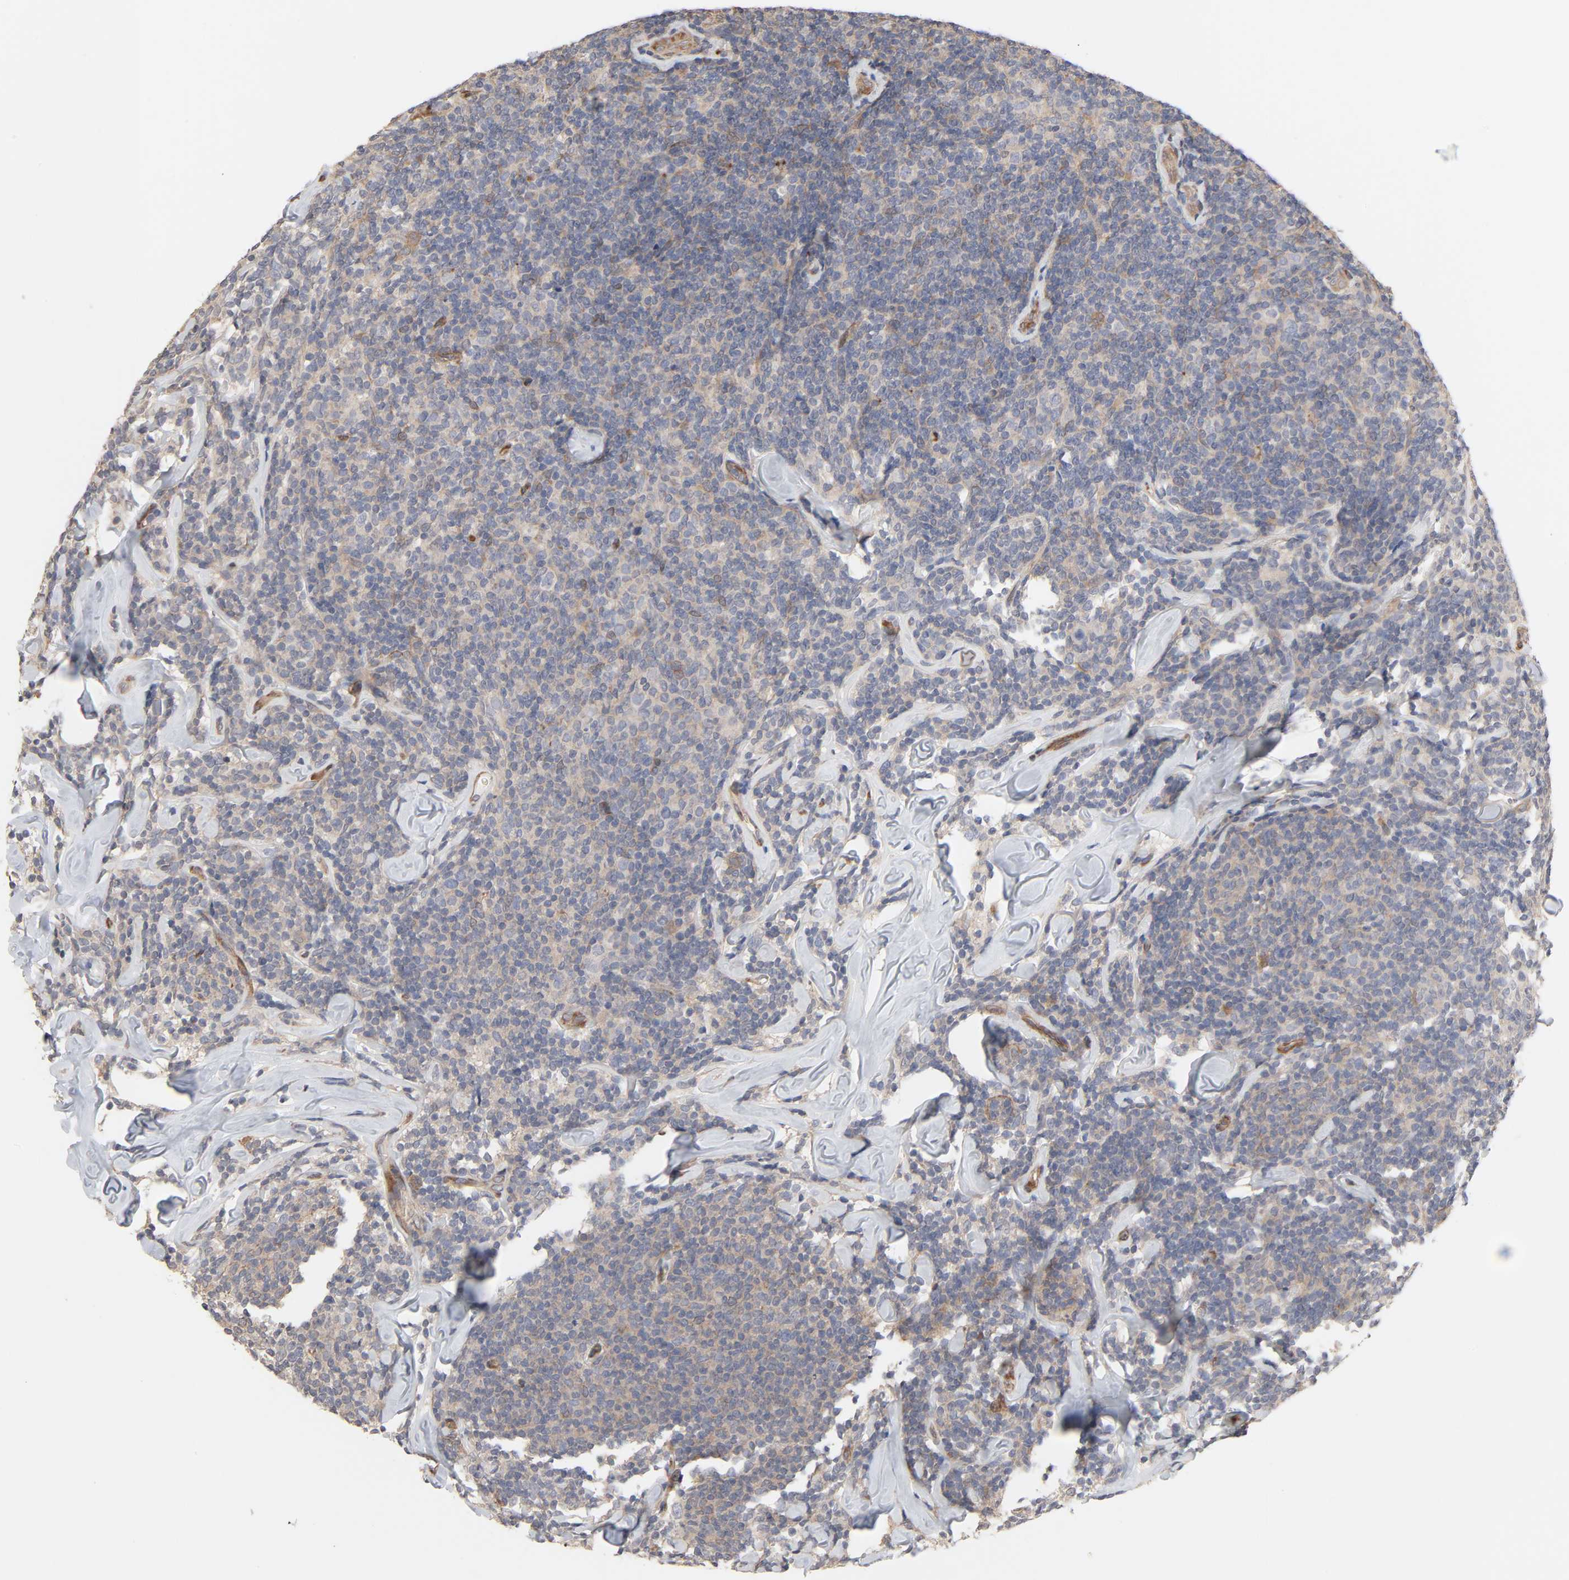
{"staining": {"intensity": "weak", "quantity": "25%-75%", "location": "cytoplasmic/membranous"}, "tissue": "lymphoma", "cell_type": "Tumor cells", "image_type": "cancer", "snomed": [{"axis": "morphology", "description": "Malignant lymphoma, non-Hodgkin's type, Low grade"}, {"axis": "topography", "description": "Lymph node"}], "caption": "Tumor cells demonstrate low levels of weak cytoplasmic/membranous staining in approximately 25%-75% of cells in malignant lymphoma, non-Hodgkin's type (low-grade).", "gene": "NDRG2", "patient": {"sex": "female", "age": 56}}